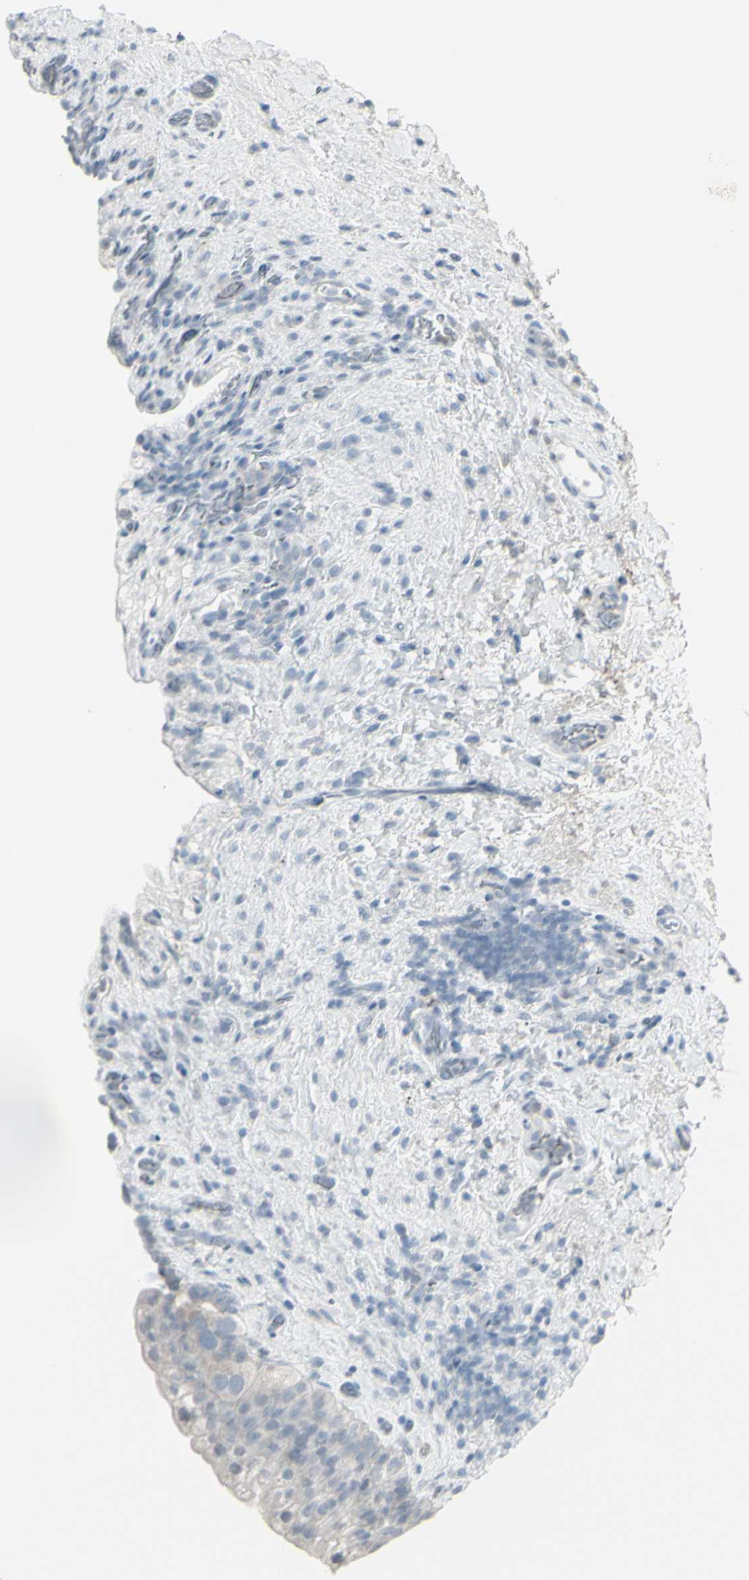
{"staining": {"intensity": "negative", "quantity": "none", "location": "none"}, "tissue": "urinary bladder", "cell_type": "Urothelial cells", "image_type": "normal", "snomed": [{"axis": "morphology", "description": "Normal tissue, NOS"}, {"axis": "topography", "description": "Urinary bladder"}], "caption": "IHC micrograph of normal human urinary bladder stained for a protein (brown), which exhibits no expression in urothelial cells. Nuclei are stained in blue.", "gene": "RAB3A", "patient": {"sex": "female", "age": 64}}